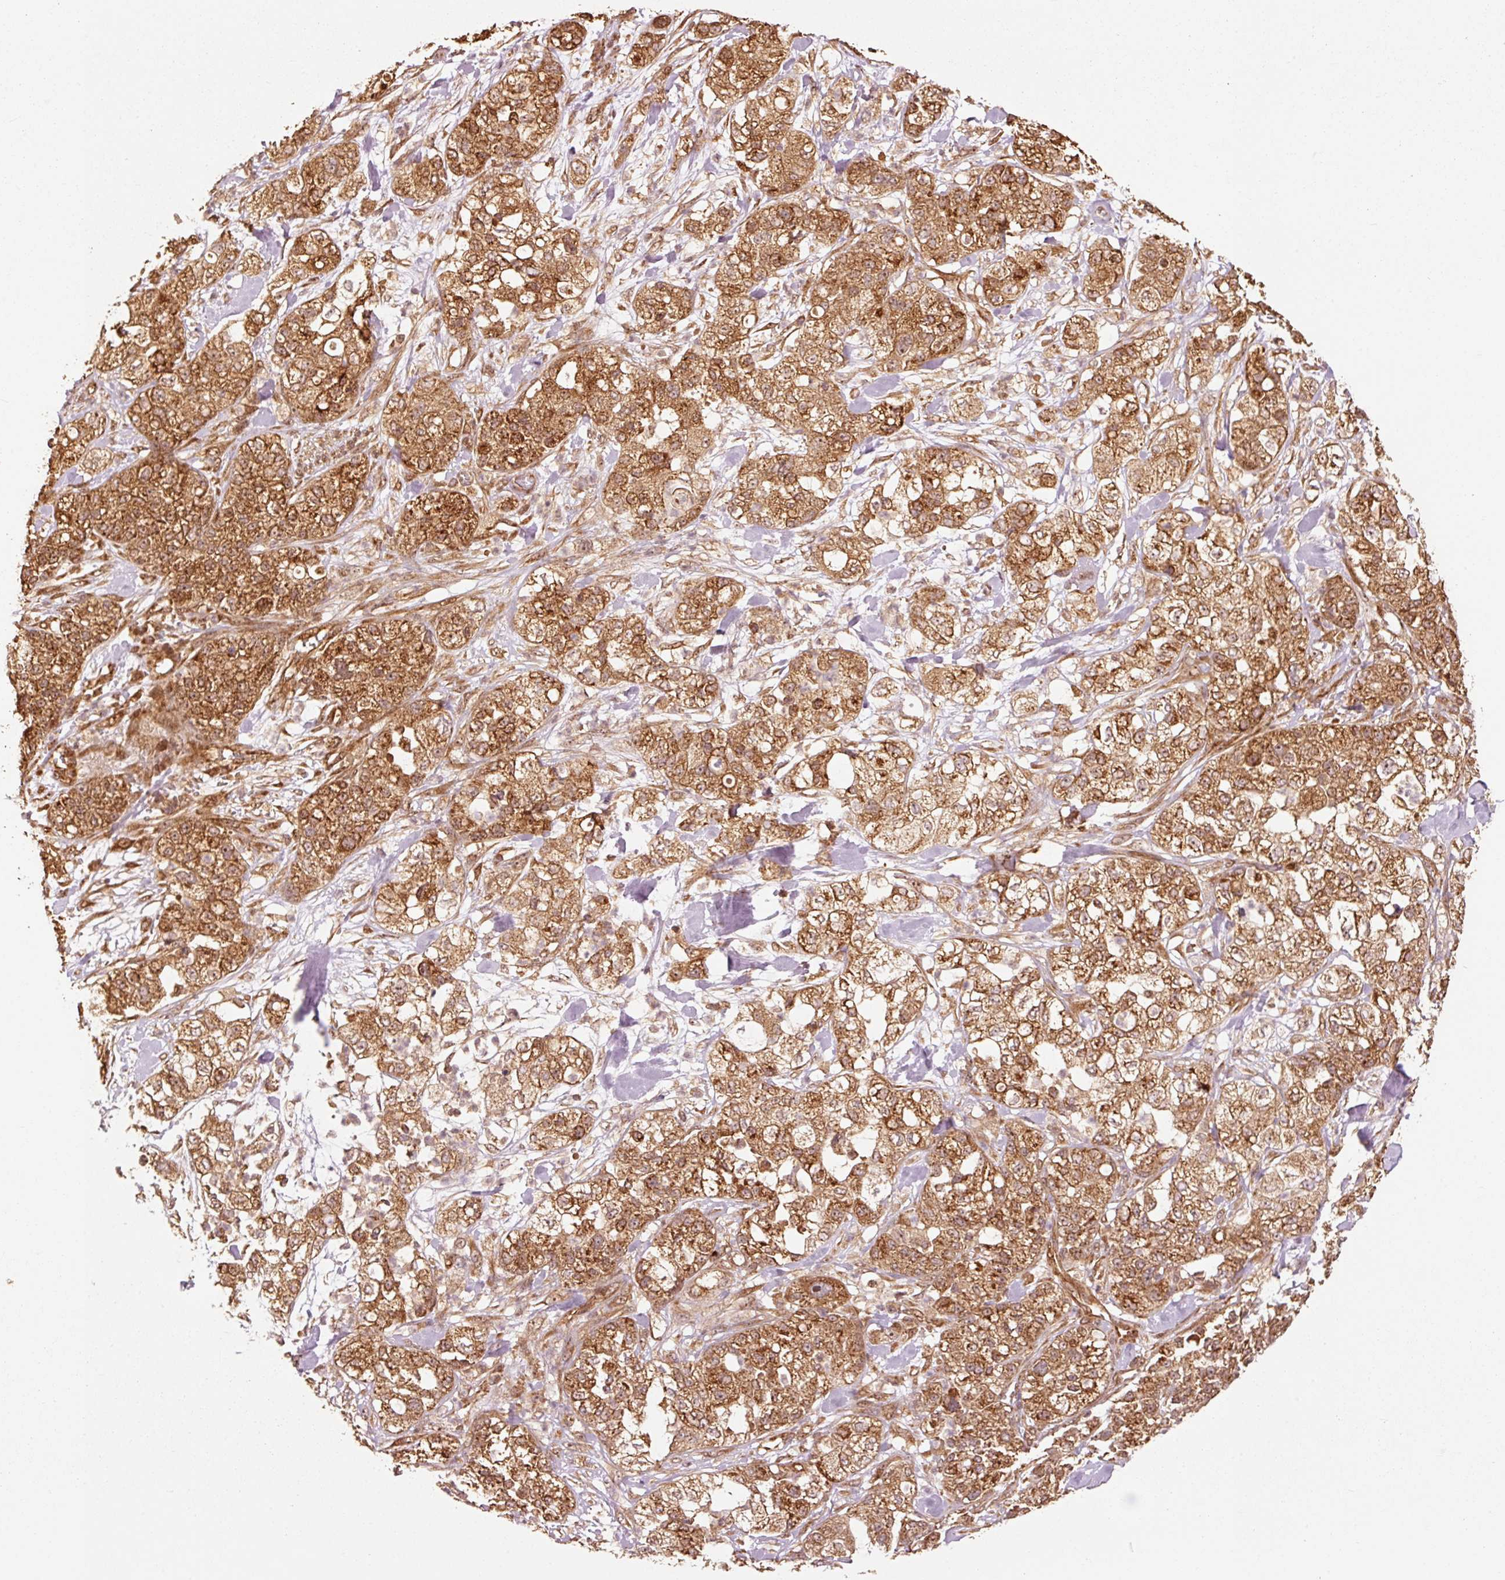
{"staining": {"intensity": "strong", "quantity": ">75%", "location": "cytoplasmic/membranous,nuclear"}, "tissue": "pancreatic cancer", "cell_type": "Tumor cells", "image_type": "cancer", "snomed": [{"axis": "morphology", "description": "Adenocarcinoma, NOS"}, {"axis": "topography", "description": "Pancreas"}], "caption": "The micrograph displays staining of pancreatic cancer (adenocarcinoma), revealing strong cytoplasmic/membranous and nuclear protein staining (brown color) within tumor cells. (Stains: DAB (3,3'-diaminobenzidine) in brown, nuclei in blue, Microscopy: brightfield microscopy at high magnification).", "gene": "MRPL16", "patient": {"sex": "female", "age": 78}}